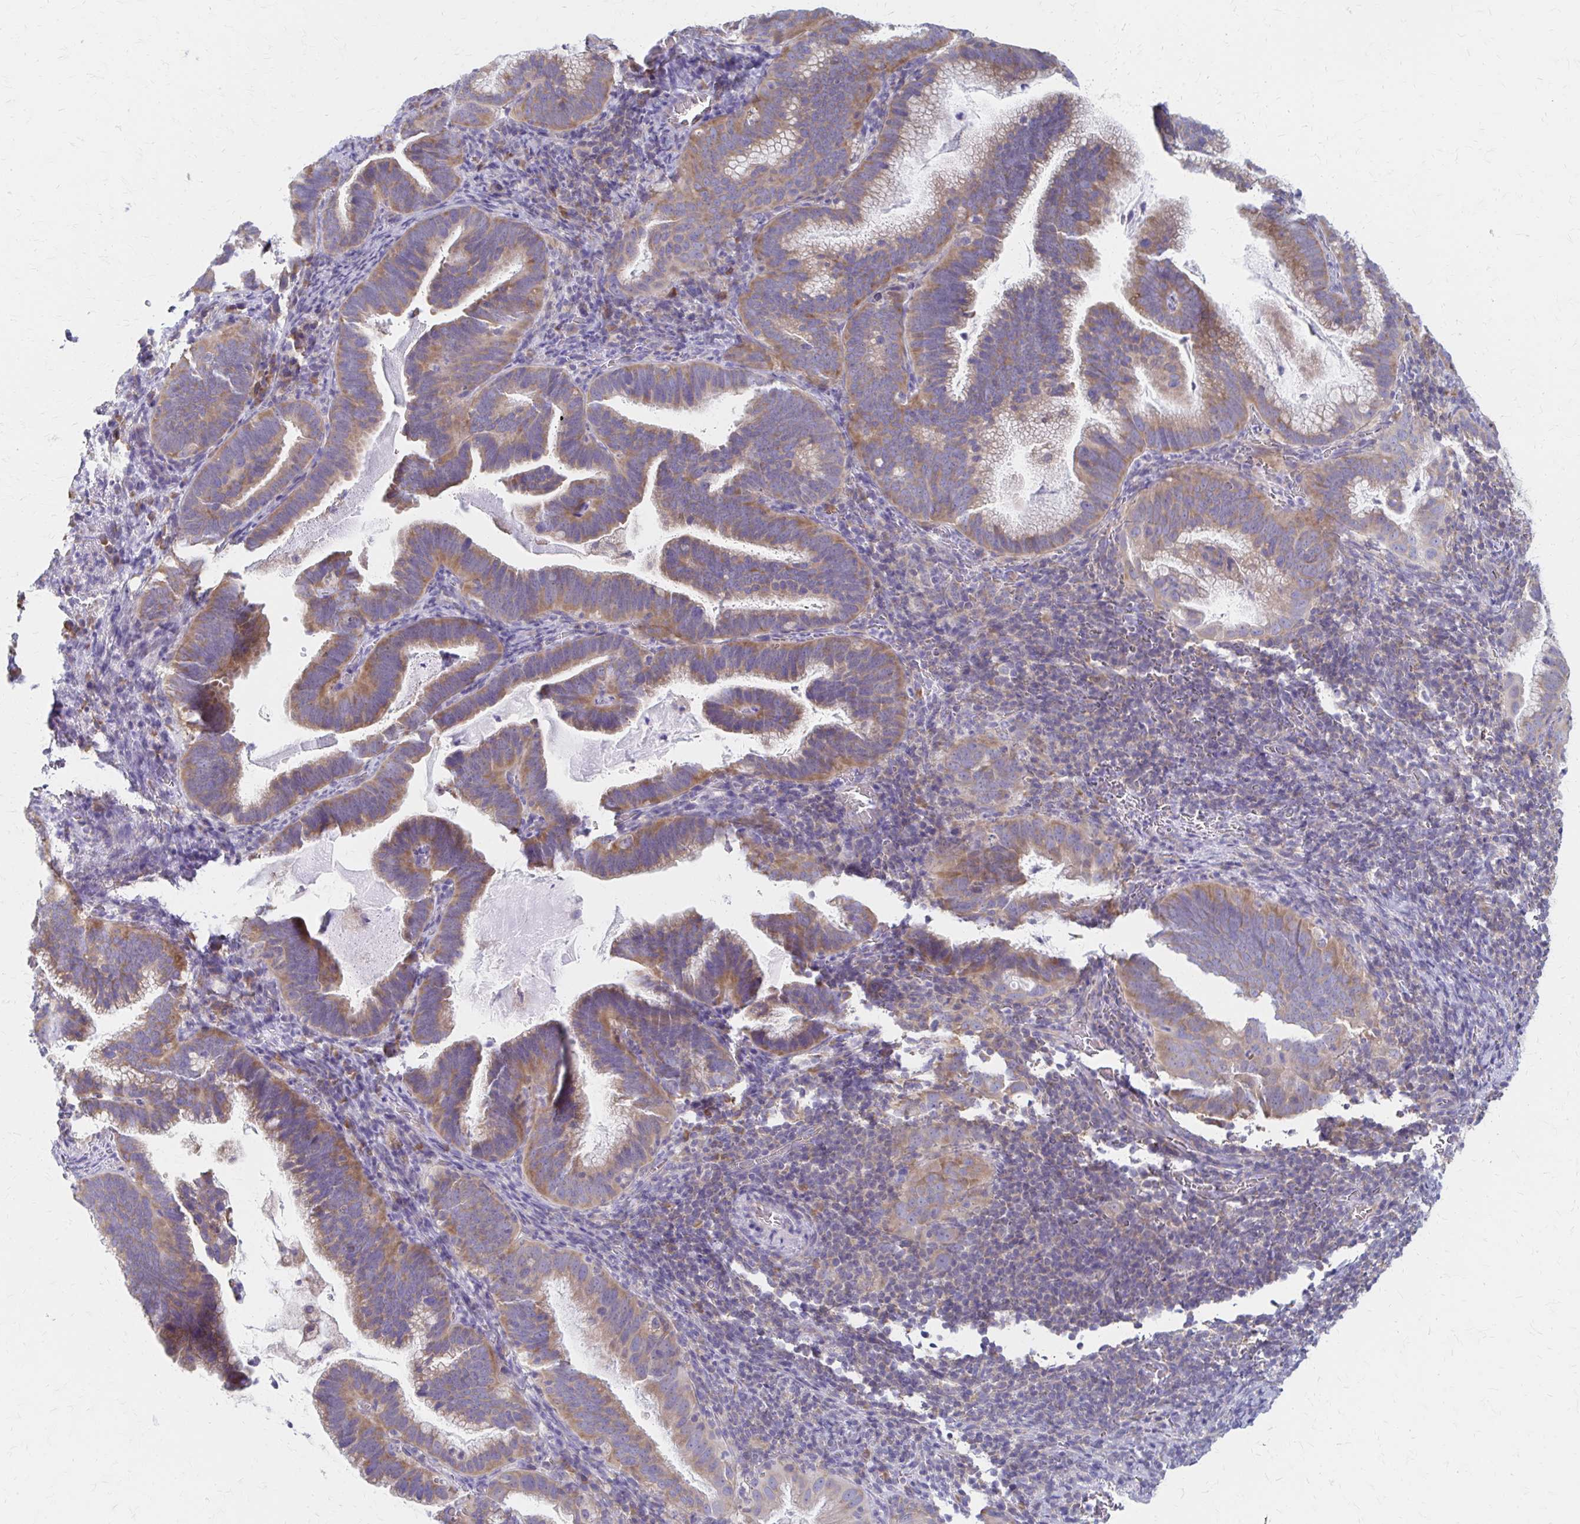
{"staining": {"intensity": "moderate", "quantity": "25%-75%", "location": "cytoplasmic/membranous"}, "tissue": "cervical cancer", "cell_type": "Tumor cells", "image_type": "cancer", "snomed": [{"axis": "morphology", "description": "Adenocarcinoma, NOS"}, {"axis": "topography", "description": "Cervix"}], "caption": "IHC micrograph of neoplastic tissue: adenocarcinoma (cervical) stained using immunohistochemistry (IHC) reveals medium levels of moderate protein expression localized specifically in the cytoplasmic/membranous of tumor cells, appearing as a cytoplasmic/membranous brown color.", "gene": "RPL27A", "patient": {"sex": "female", "age": 61}}